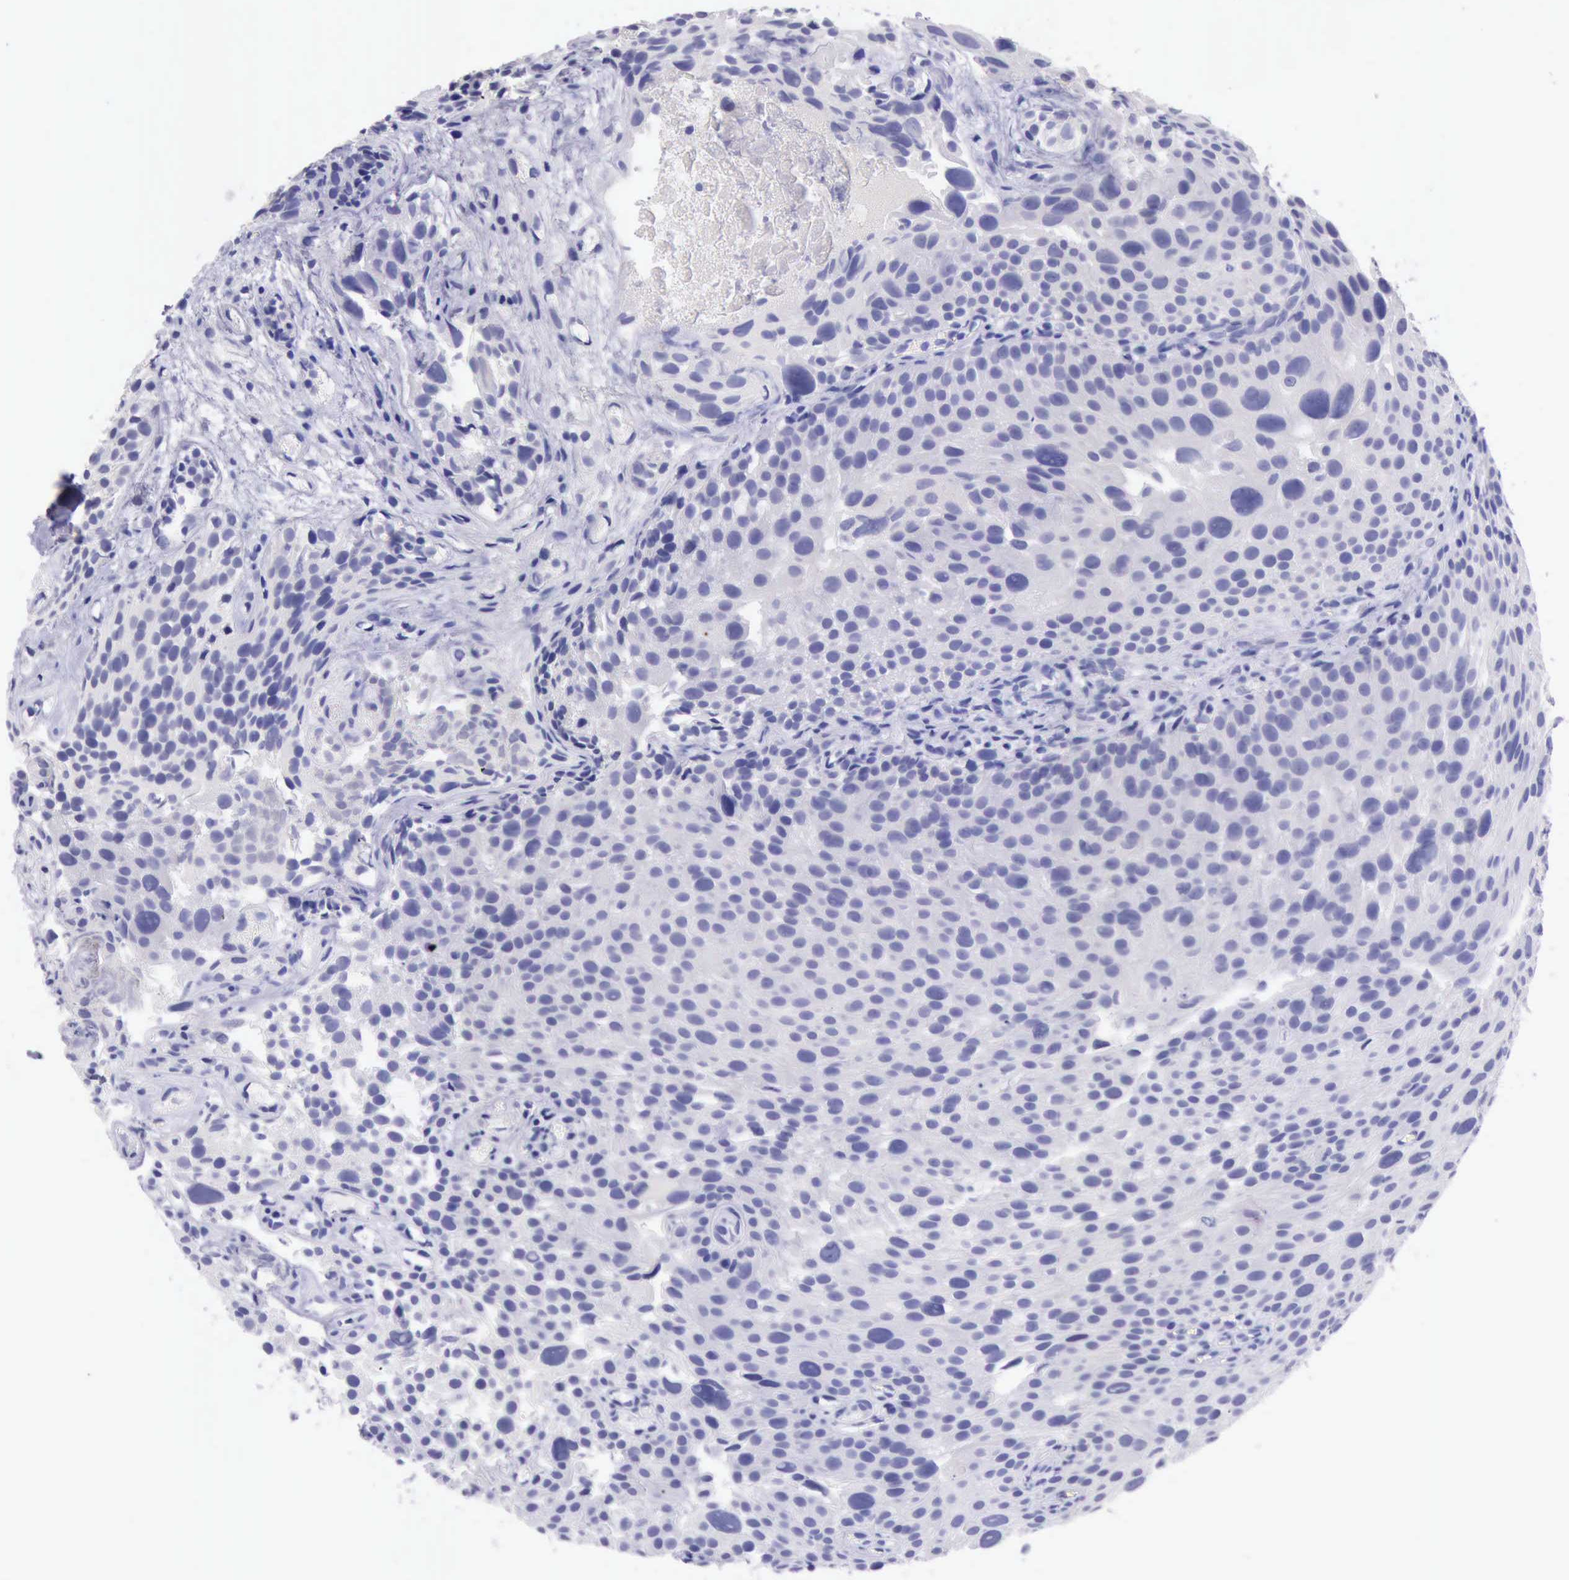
{"staining": {"intensity": "negative", "quantity": "none", "location": "none"}, "tissue": "urothelial cancer", "cell_type": "Tumor cells", "image_type": "cancer", "snomed": [{"axis": "morphology", "description": "Urothelial carcinoma, High grade"}, {"axis": "topography", "description": "Urinary bladder"}], "caption": "DAB immunohistochemical staining of urothelial cancer reveals no significant expression in tumor cells.", "gene": "LRFN5", "patient": {"sex": "female", "age": 78}}